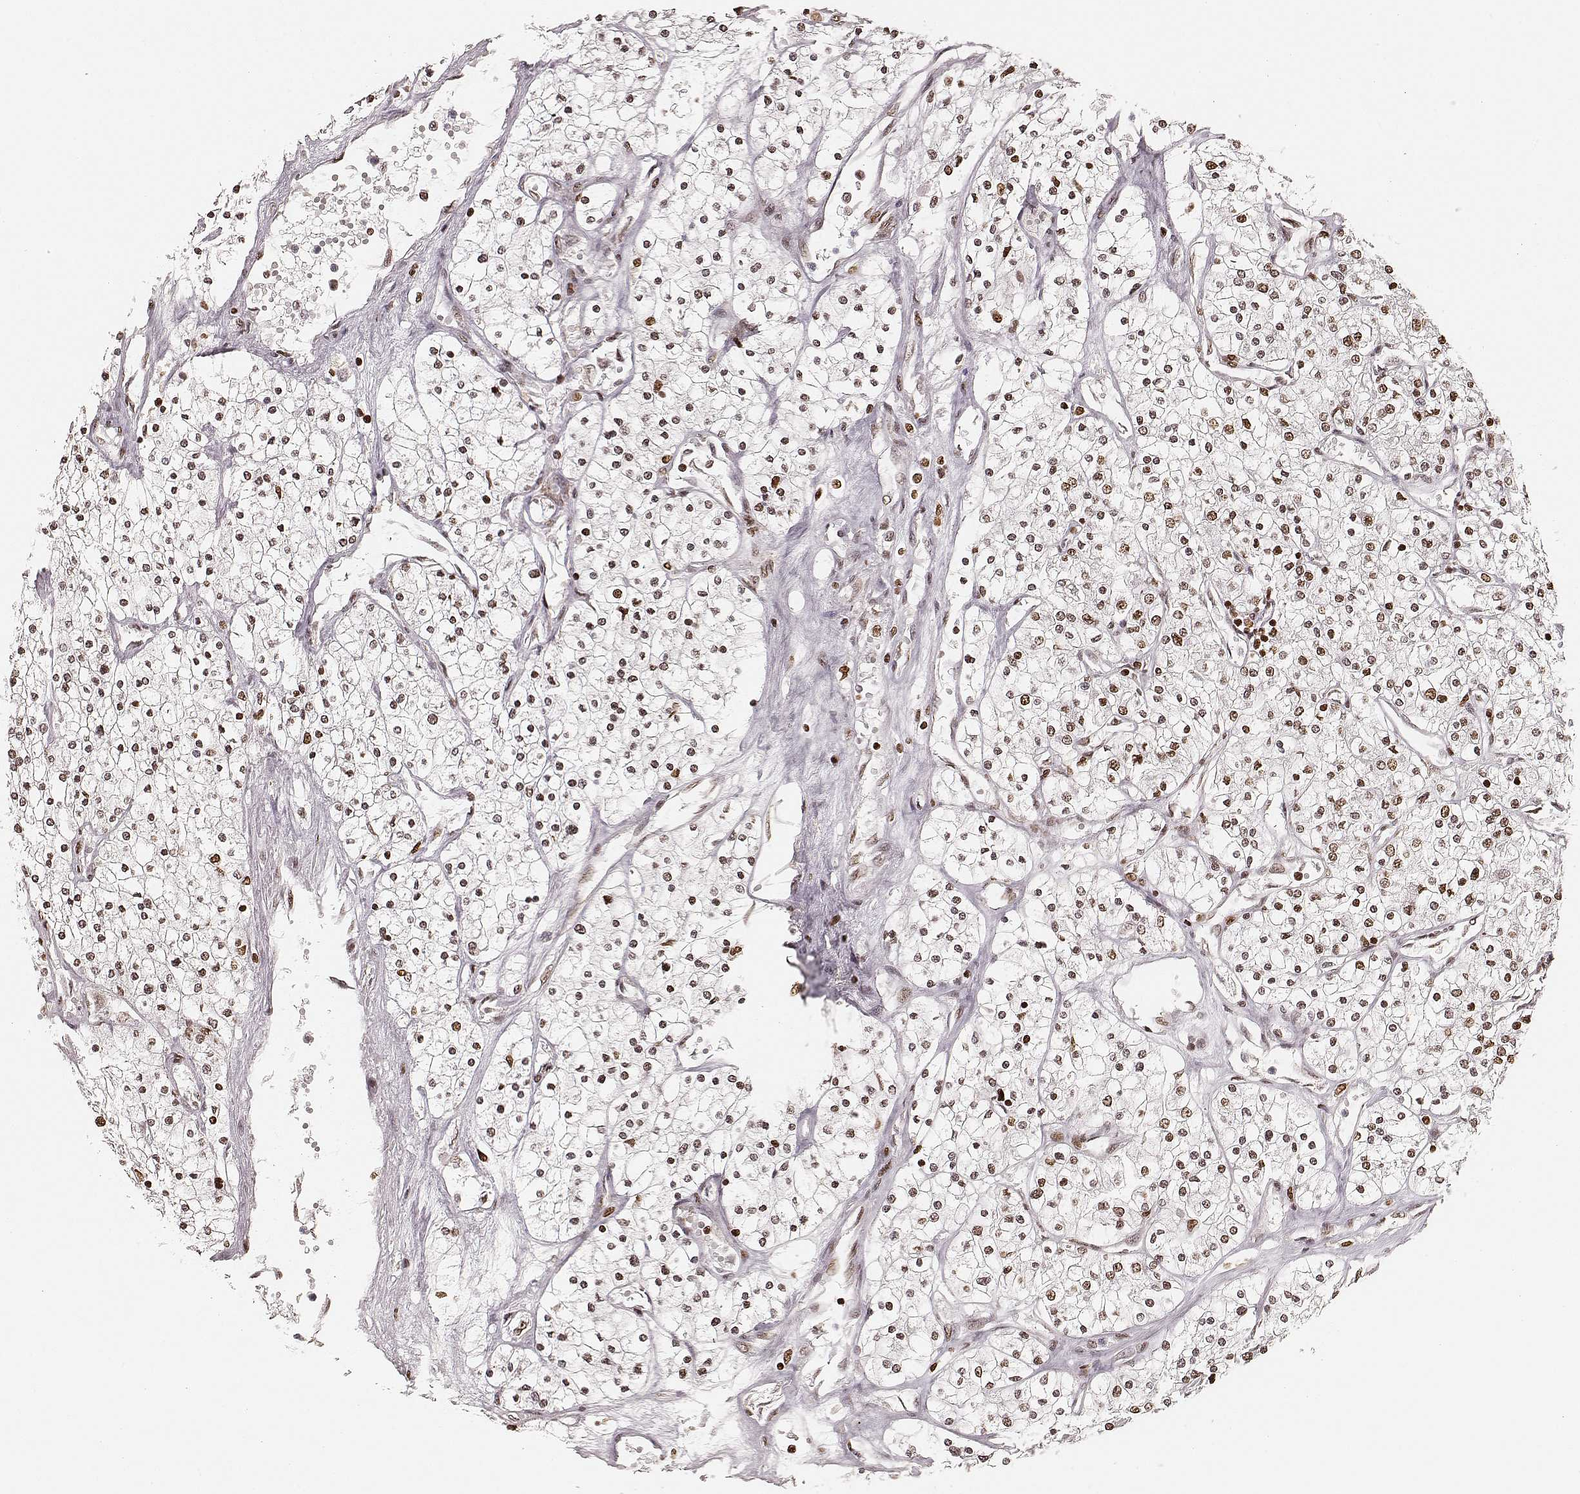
{"staining": {"intensity": "strong", "quantity": ">75%", "location": "nuclear"}, "tissue": "renal cancer", "cell_type": "Tumor cells", "image_type": "cancer", "snomed": [{"axis": "morphology", "description": "Adenocarcinoma, NOS"}, {"axis": "topography", "description": "Kidney"}], "caption": "An IHC image of tumor tissue is shown. Protein staining in brown labels strong nuclear positivity in adenocarcinoma (renal) within tumor cells.", "gene": "PARP1", "patient": {"sex": "male", "age": 80}}